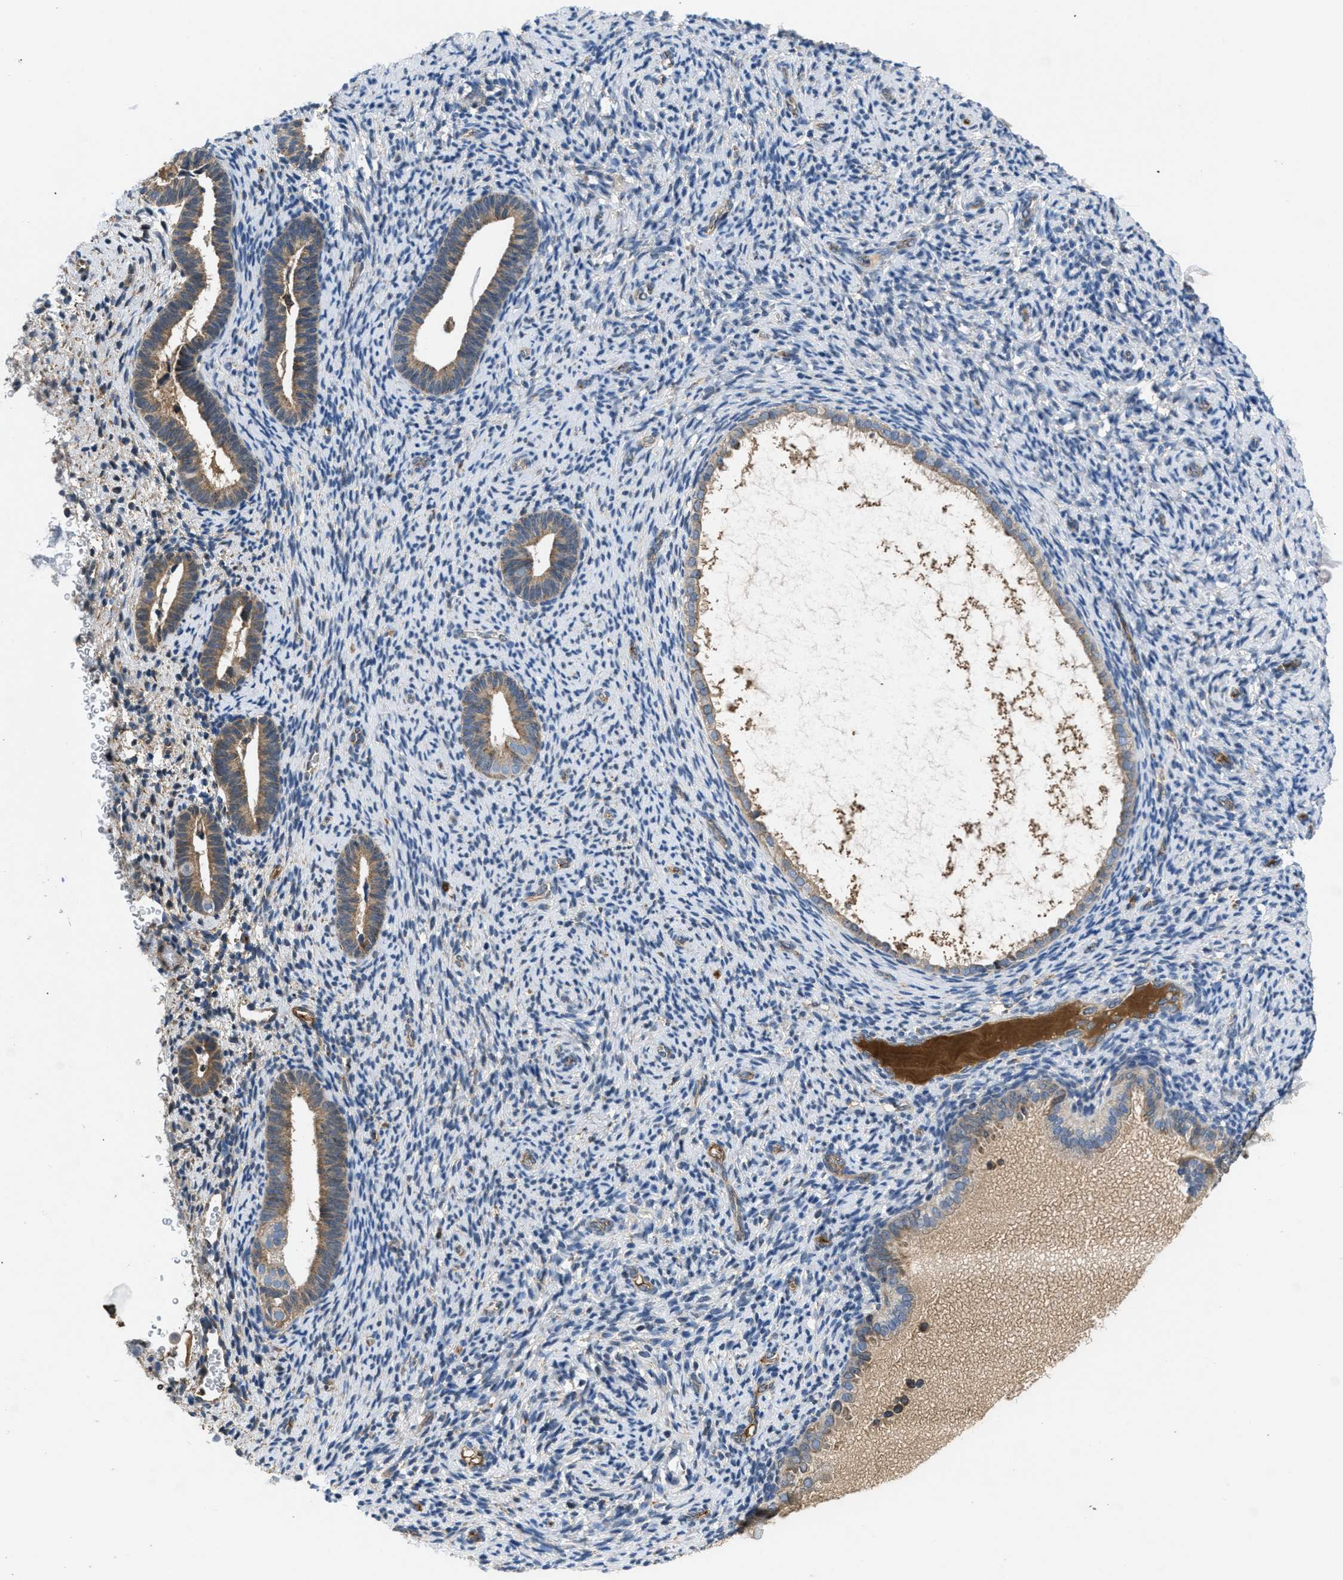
{"staining": {"intensity": "weak", "quantity": "<25%", "location": "cytoplasmic/membranous"}, "tissue": "endometrium", "cell_type": "Cells in endometrial stroma", "image_type": "normal", "snomed": [{"axis": "morphology", "description": "Normal tissue, NOS"}, {"axis": "topography", "description": "Endometrium"}], "caption": "This image is of normal endometrium stained with immunohistochemistry to label a protein in brown with the nuclei are counter-stained blue. There is no staining in cells in endometrial stroma. (Stains: DAB (3,3'-diaminobenzidine) immunohistochemistry with hematoxylin counter stain, Microscopy: brightfield microscopy at high magnification).", "gene": "GALK1", "patient": {"sex": "female", "age": 51}}